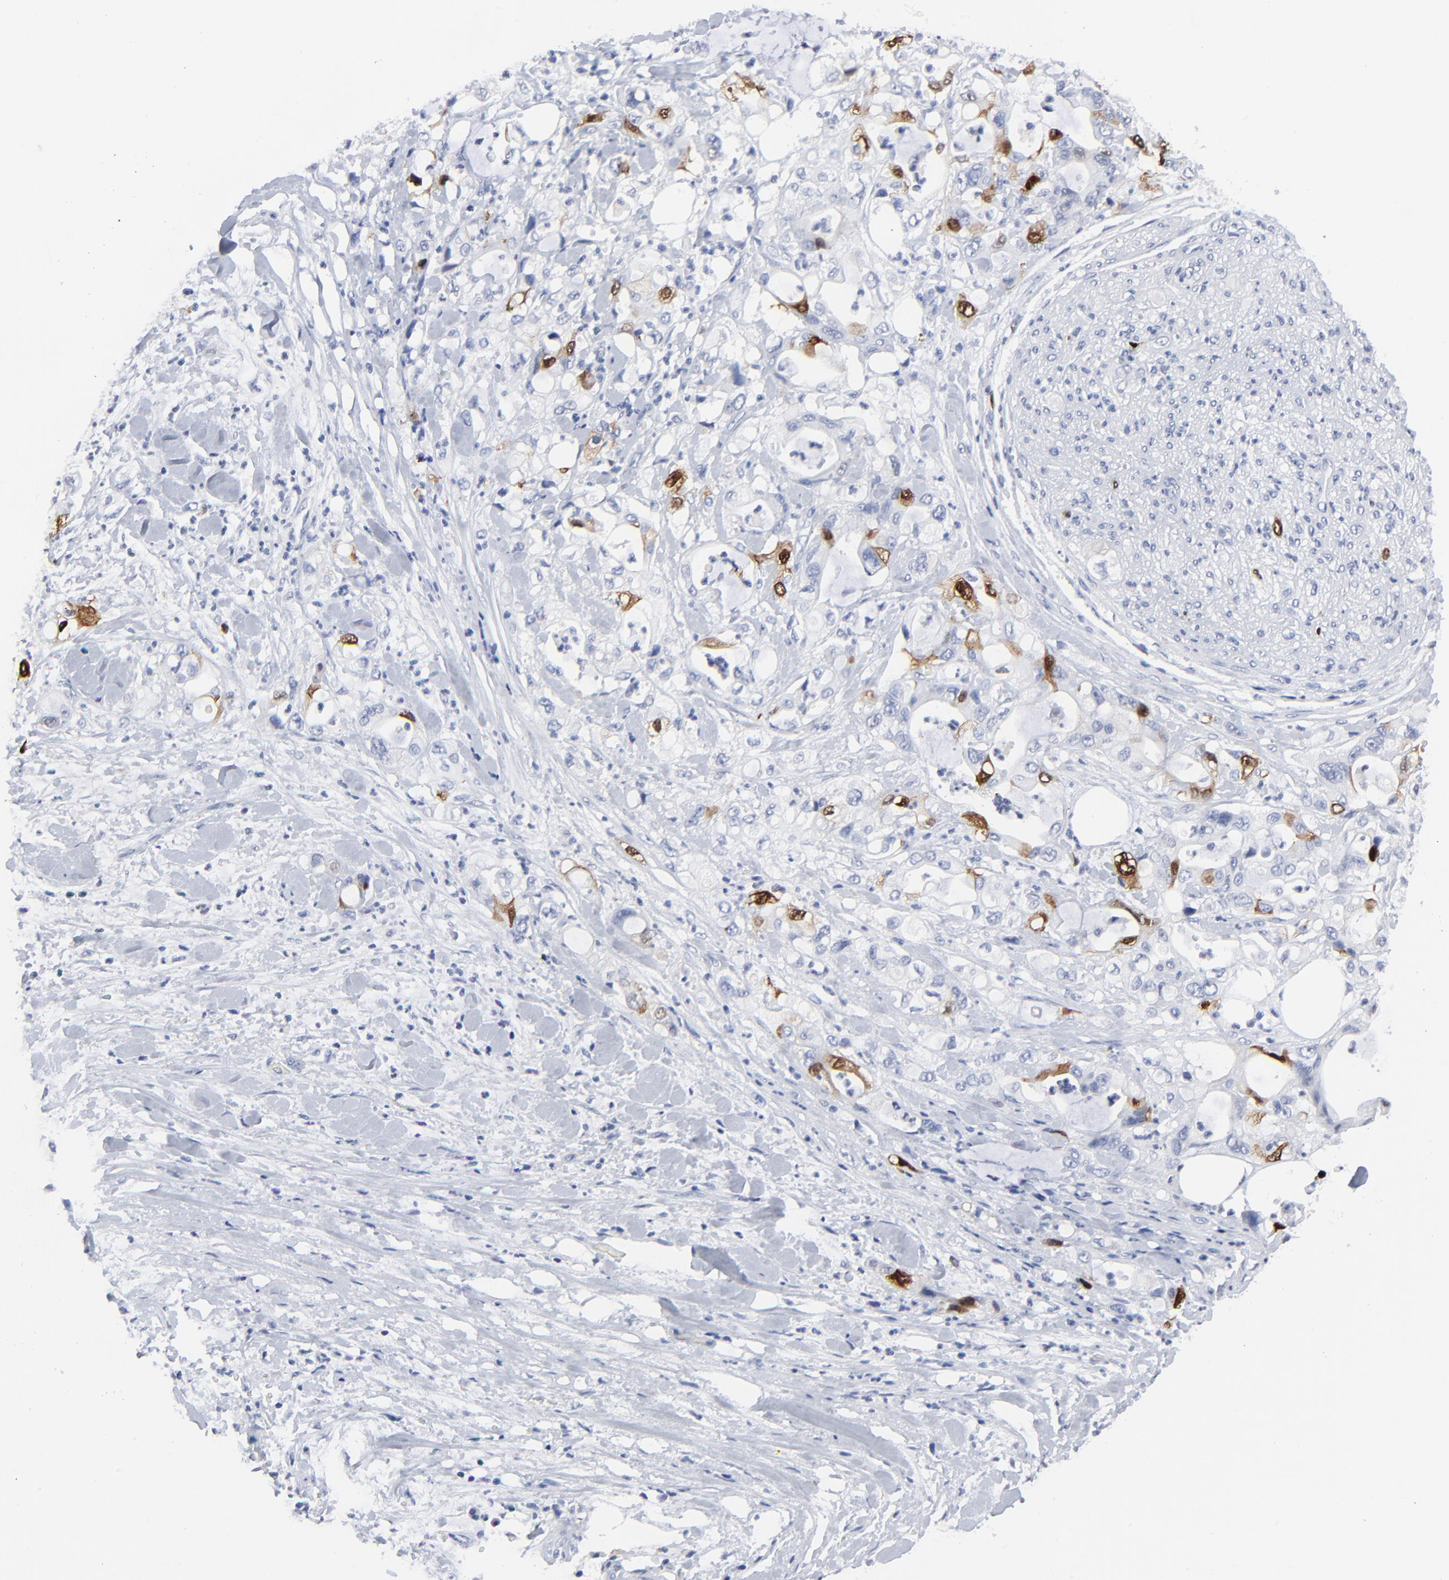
{"staining": {"intensity": "strong", "quantity": "<25%", "location": "cytoplasmic/membranous,nuclear"}, "tissue": "pancreatic cancer", "cell_type": "Tumor cells", "image_type": "cancer", "snomed": [{"axis": "morphology", "description": "Adenocarcinoma, NOS"}, {"axis": "topography", "description": "Pancreas"}], "caption": "Immunohistochemistry (IHC) of pancreatic cancer demonstrates medium levels of strong cytoplasmic/membranous and nuclear staining in about <25% of tumor cells.", "gene": "CDK1", "patient": {"sex": "male", "age": 70}}